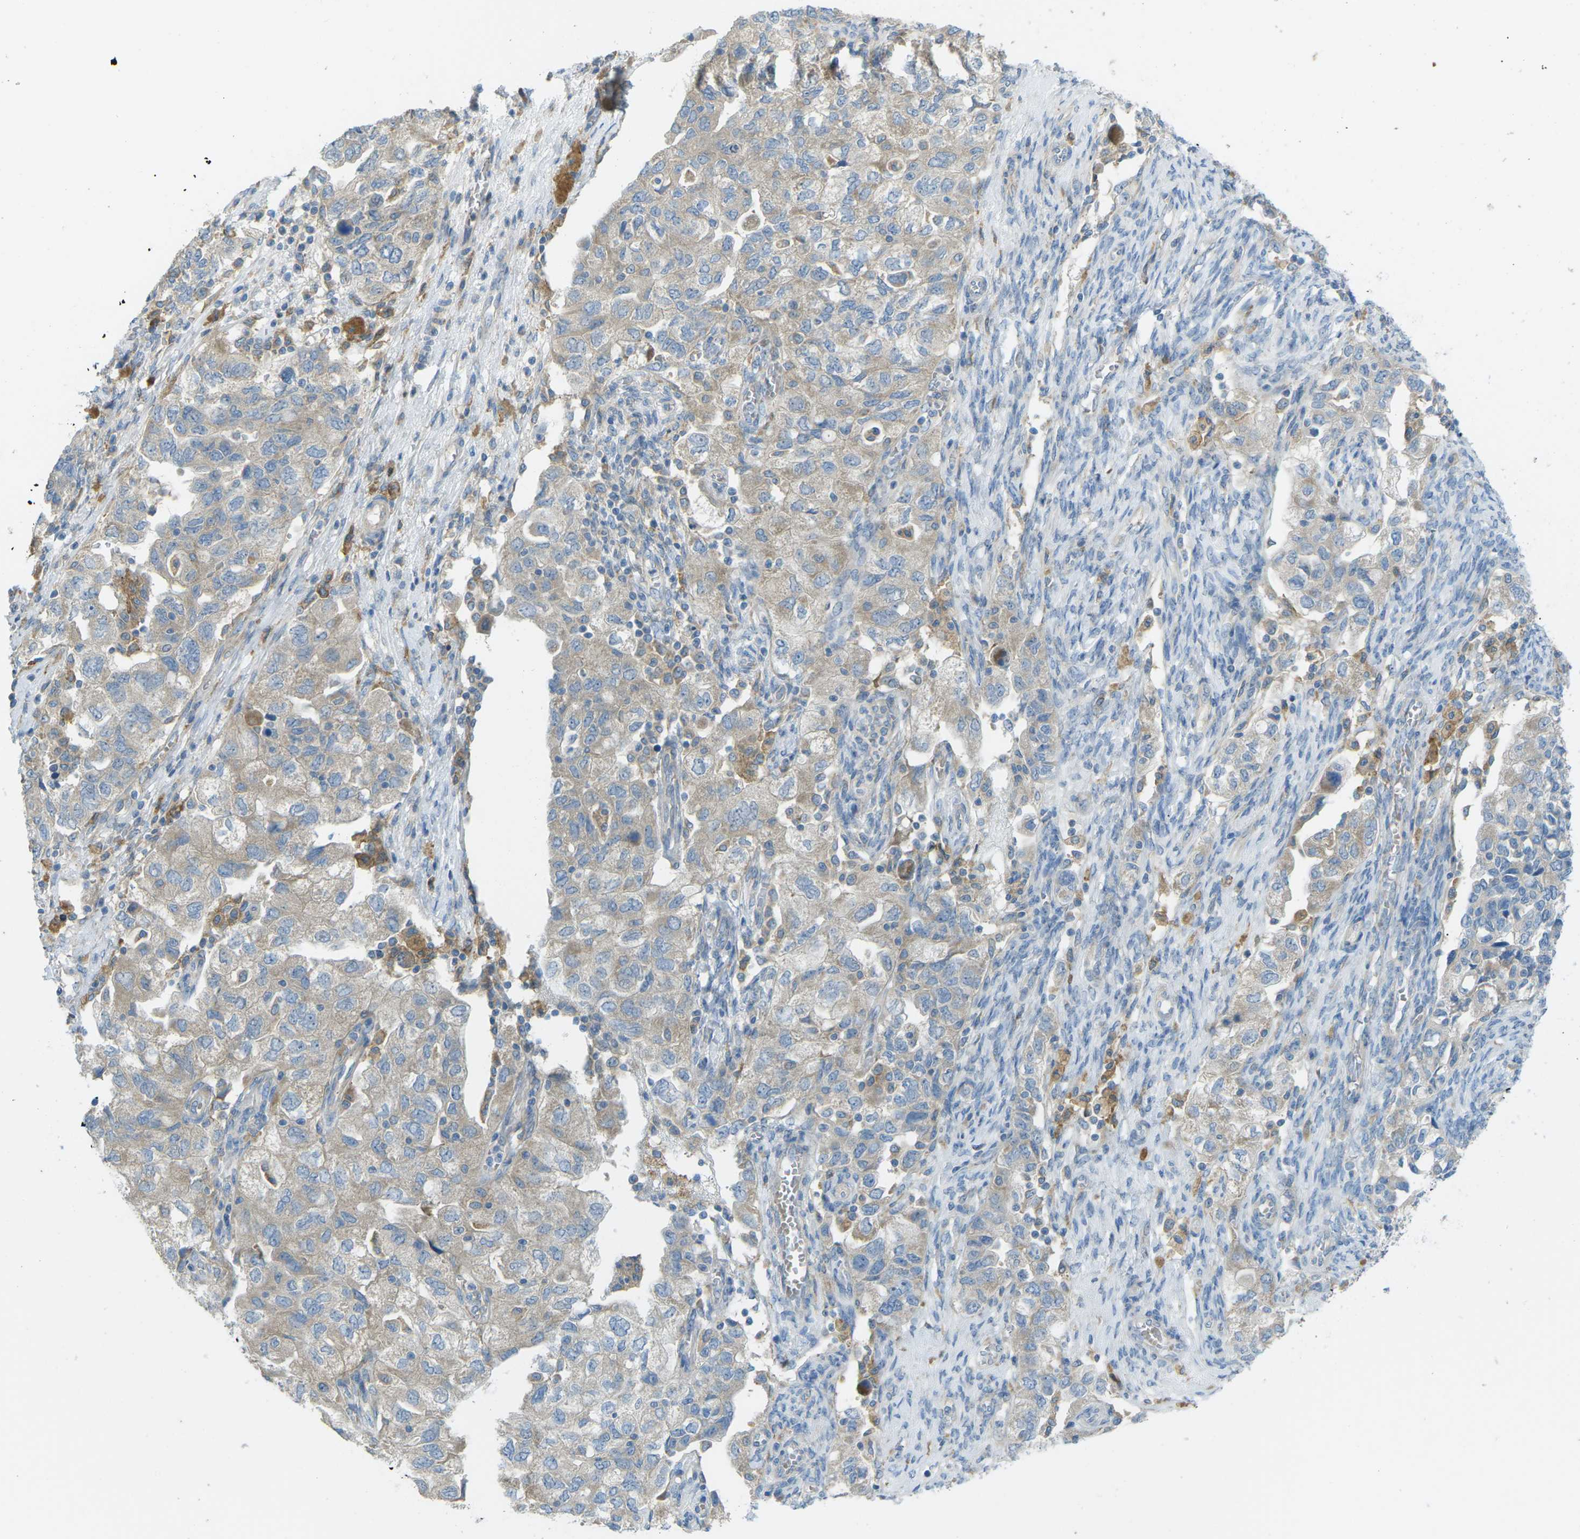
{"staining": {"intensity": "weak", "quantity": "25%-75%", "location": "cytoplasmic/membranous"}, "tissue": "ovarian cancer", "cell_type": "Tumor cells", "image_type": "cancer", "snomed": [{"axis": "morphology", "description": "Carcinoma, NOS"}, {"axis": "morphology", "description": "Cystadenocarcinoma, serous, NOS"}, {"axis": "topography", "description": "Ovary"}], "caption": "Immunohistochemical staining of ovarian cancer shows low levels of weak cytoplasmic/membranous protein staining in approximately 25%-75% of tumor cells.", "gene": "MYLK4", "patient": {"sex": "female", "age": 69}}